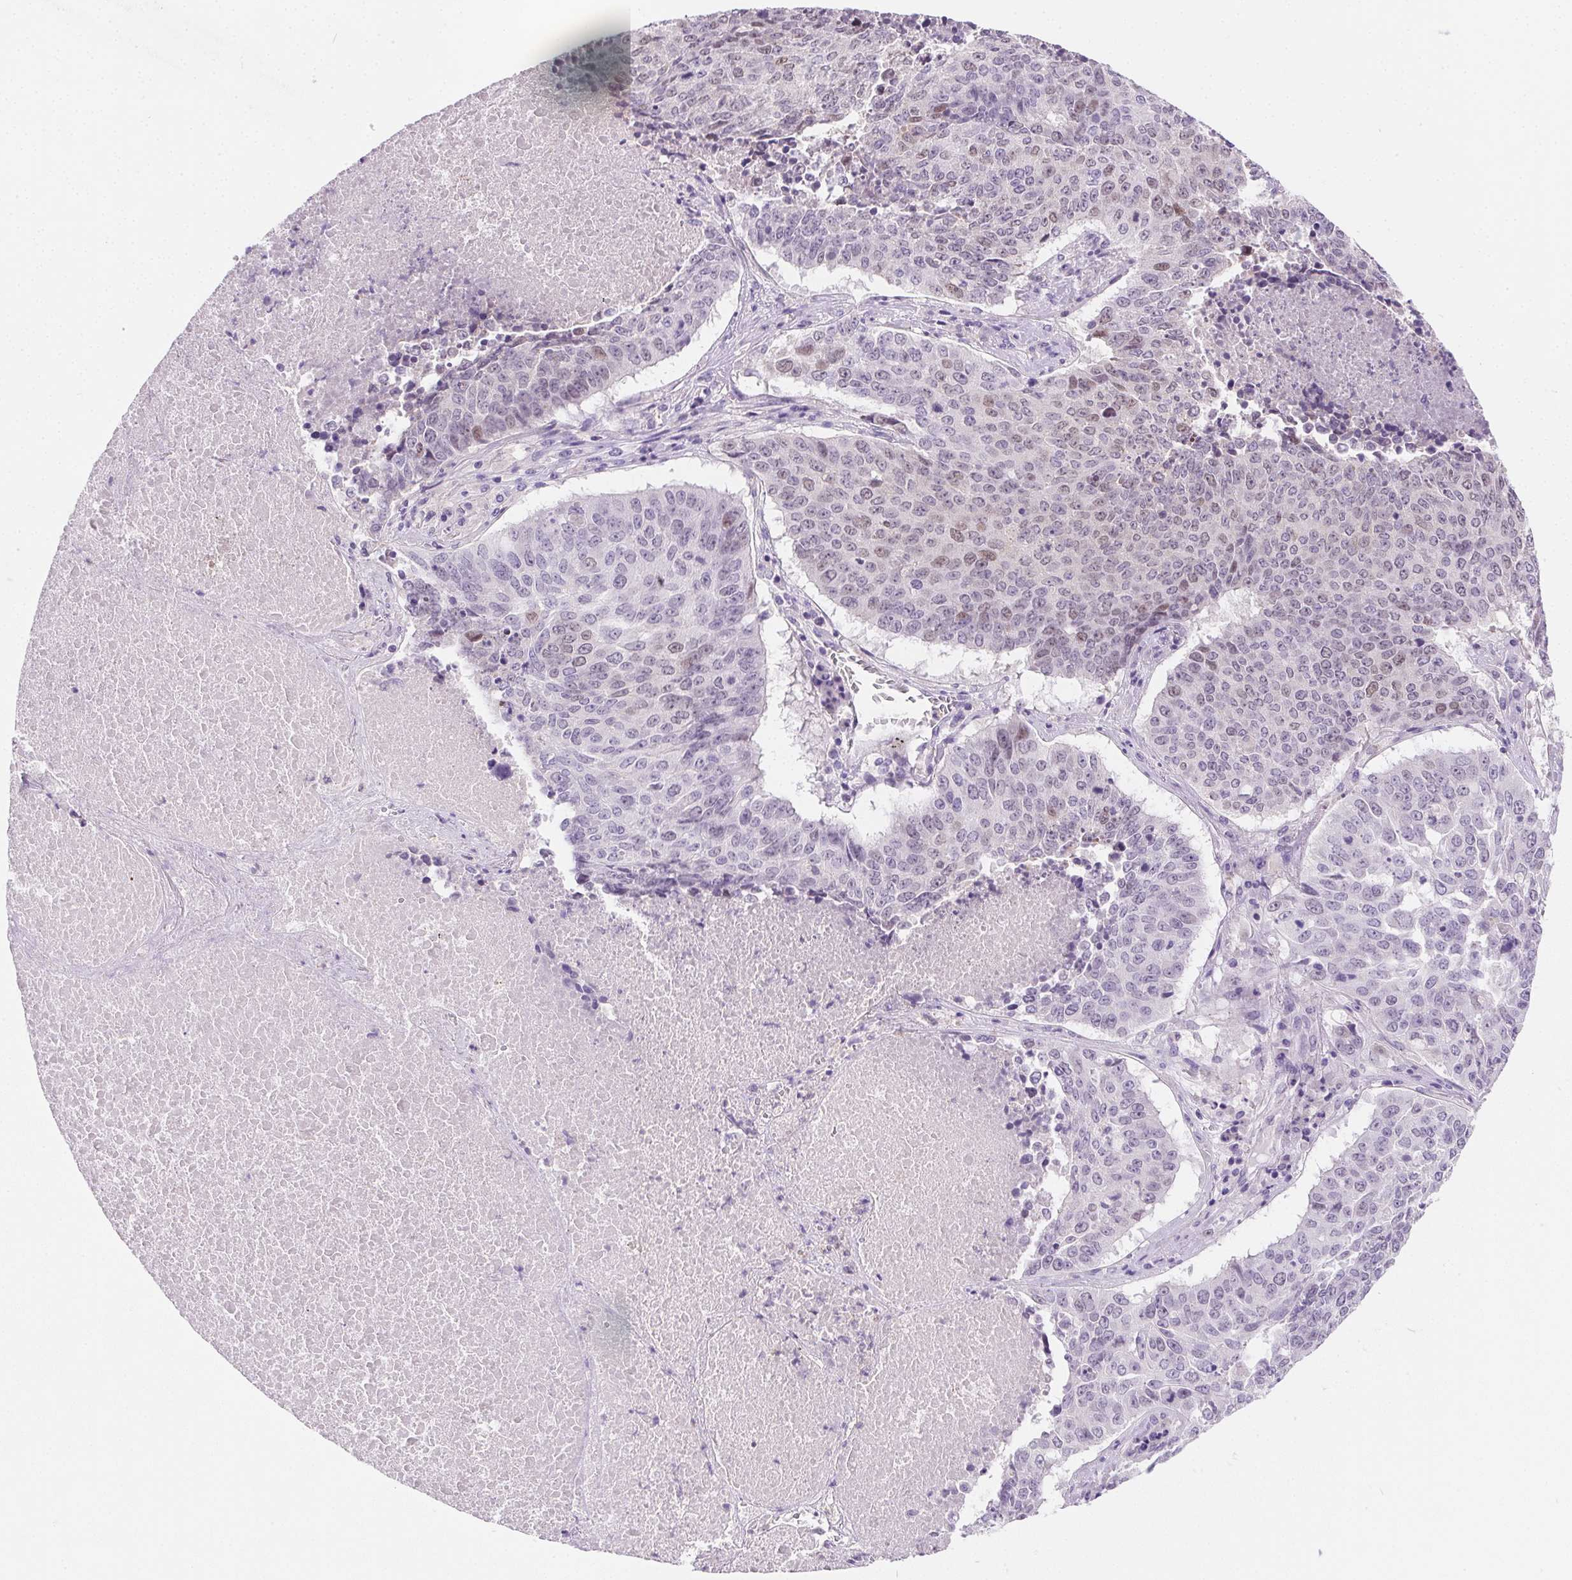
{"staining": {"intensity": "weak", "quantity": "<25%", "location": "nuclear"}, "tissue": "lung cancer", "cell_type": "Tumor cells", "image_type": "cancer", "snomed": [{"axis": "morphology", "description": "Normal tissue, NOS"}, {"axis": "morphology", "description": "Squamous cell carcinoma, NOS"}, {"axis": "topography", "description": "Bronchus"}, {"axis": "topography", "description": "Lung"}], "caption": "Squamous cell carcinoma (lung) was stained to show a protein in brown. There is no significant positivity in tumor cells.", "gene": "SSTR4", "patient": {"sex": "male", "age": 64}}